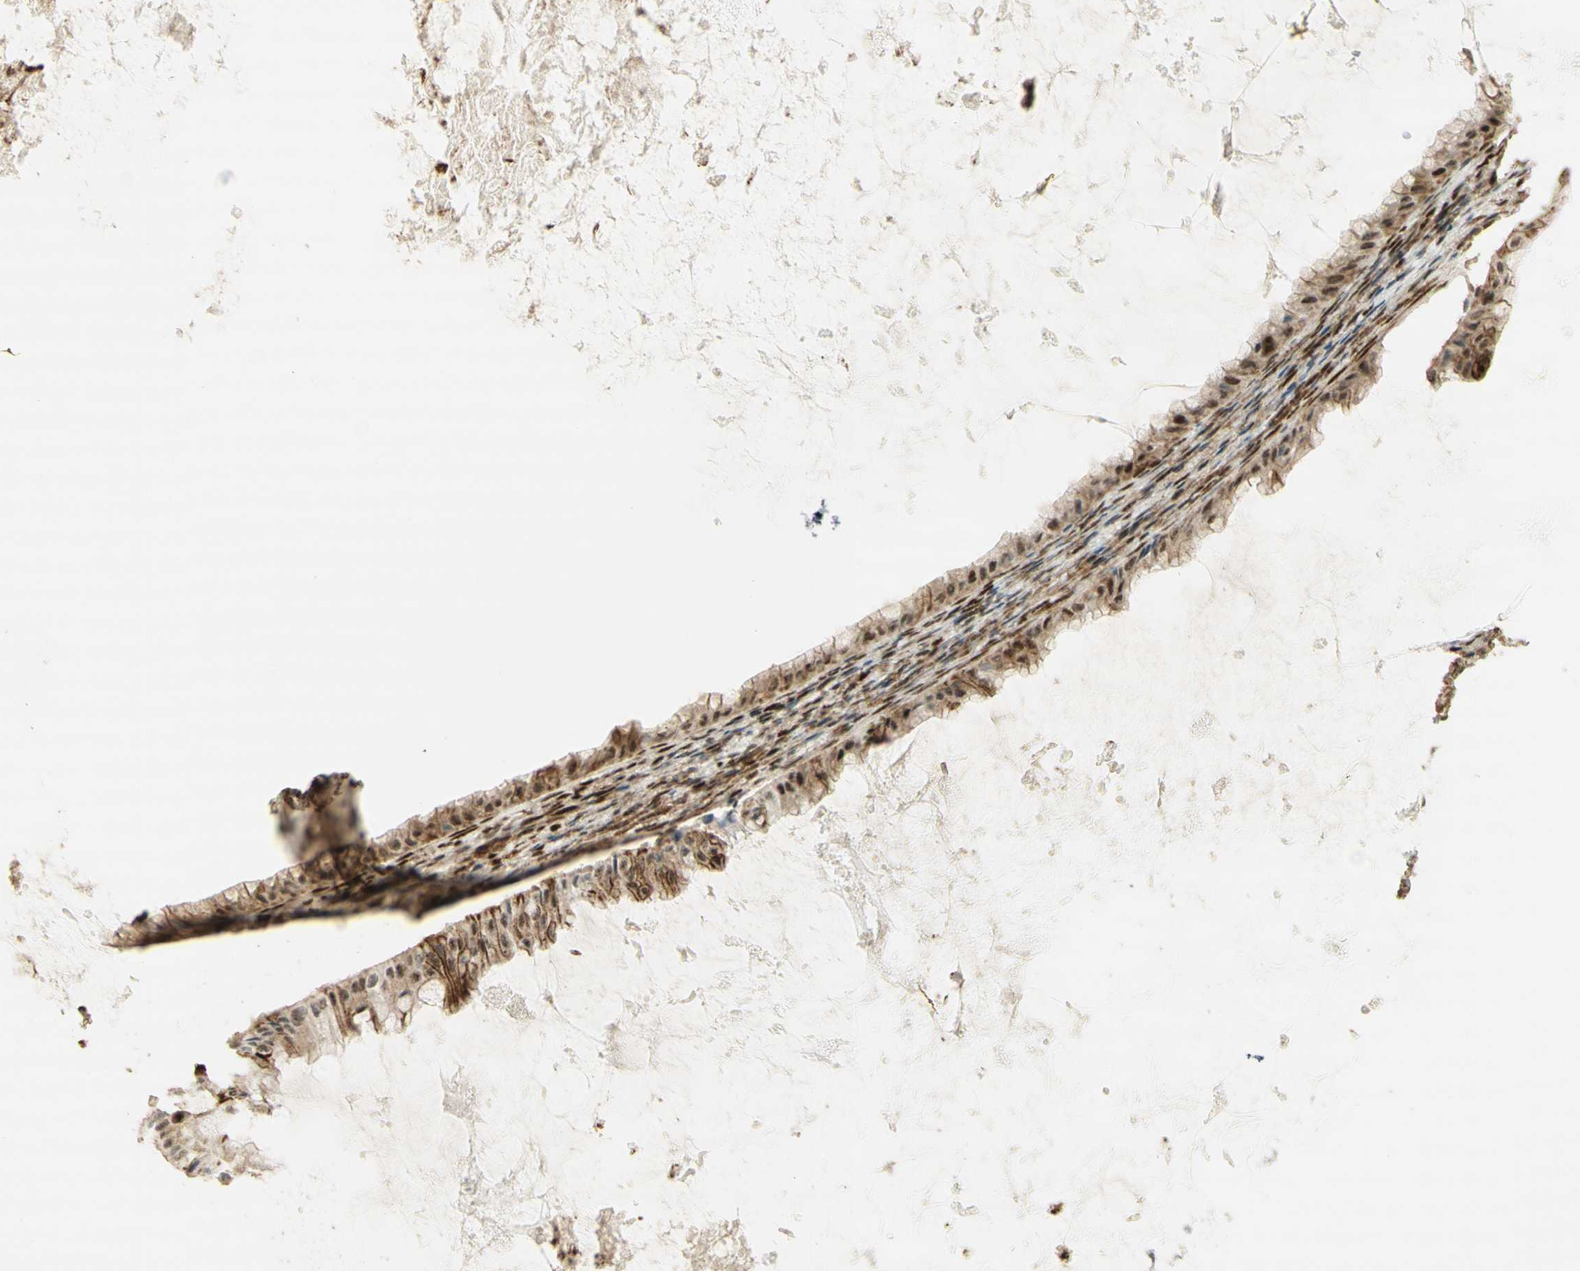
{"staining": {"intensity": "strong", "quantity": ">75%", "location": "cytoplasmic/membranous,nuclear"}, "tissue": "ovarian cancer", "cell_type": "Tumor cells", "image_type": "cancer", "snomed": [{"axis": "morphology", "description": "Cystadenocarcinoma, mucinous, NOS"}, {"axis": "topography", "description": "Ovary"}], "caption": "Tumor cells display strong cytoplasmic/membranous and nuclear expression in approximately >75% of cells in ovarian mucinous cystadenocarcinoma.", "gene": "FOXP1", "patient": {"sex": "female", "age": 61}}